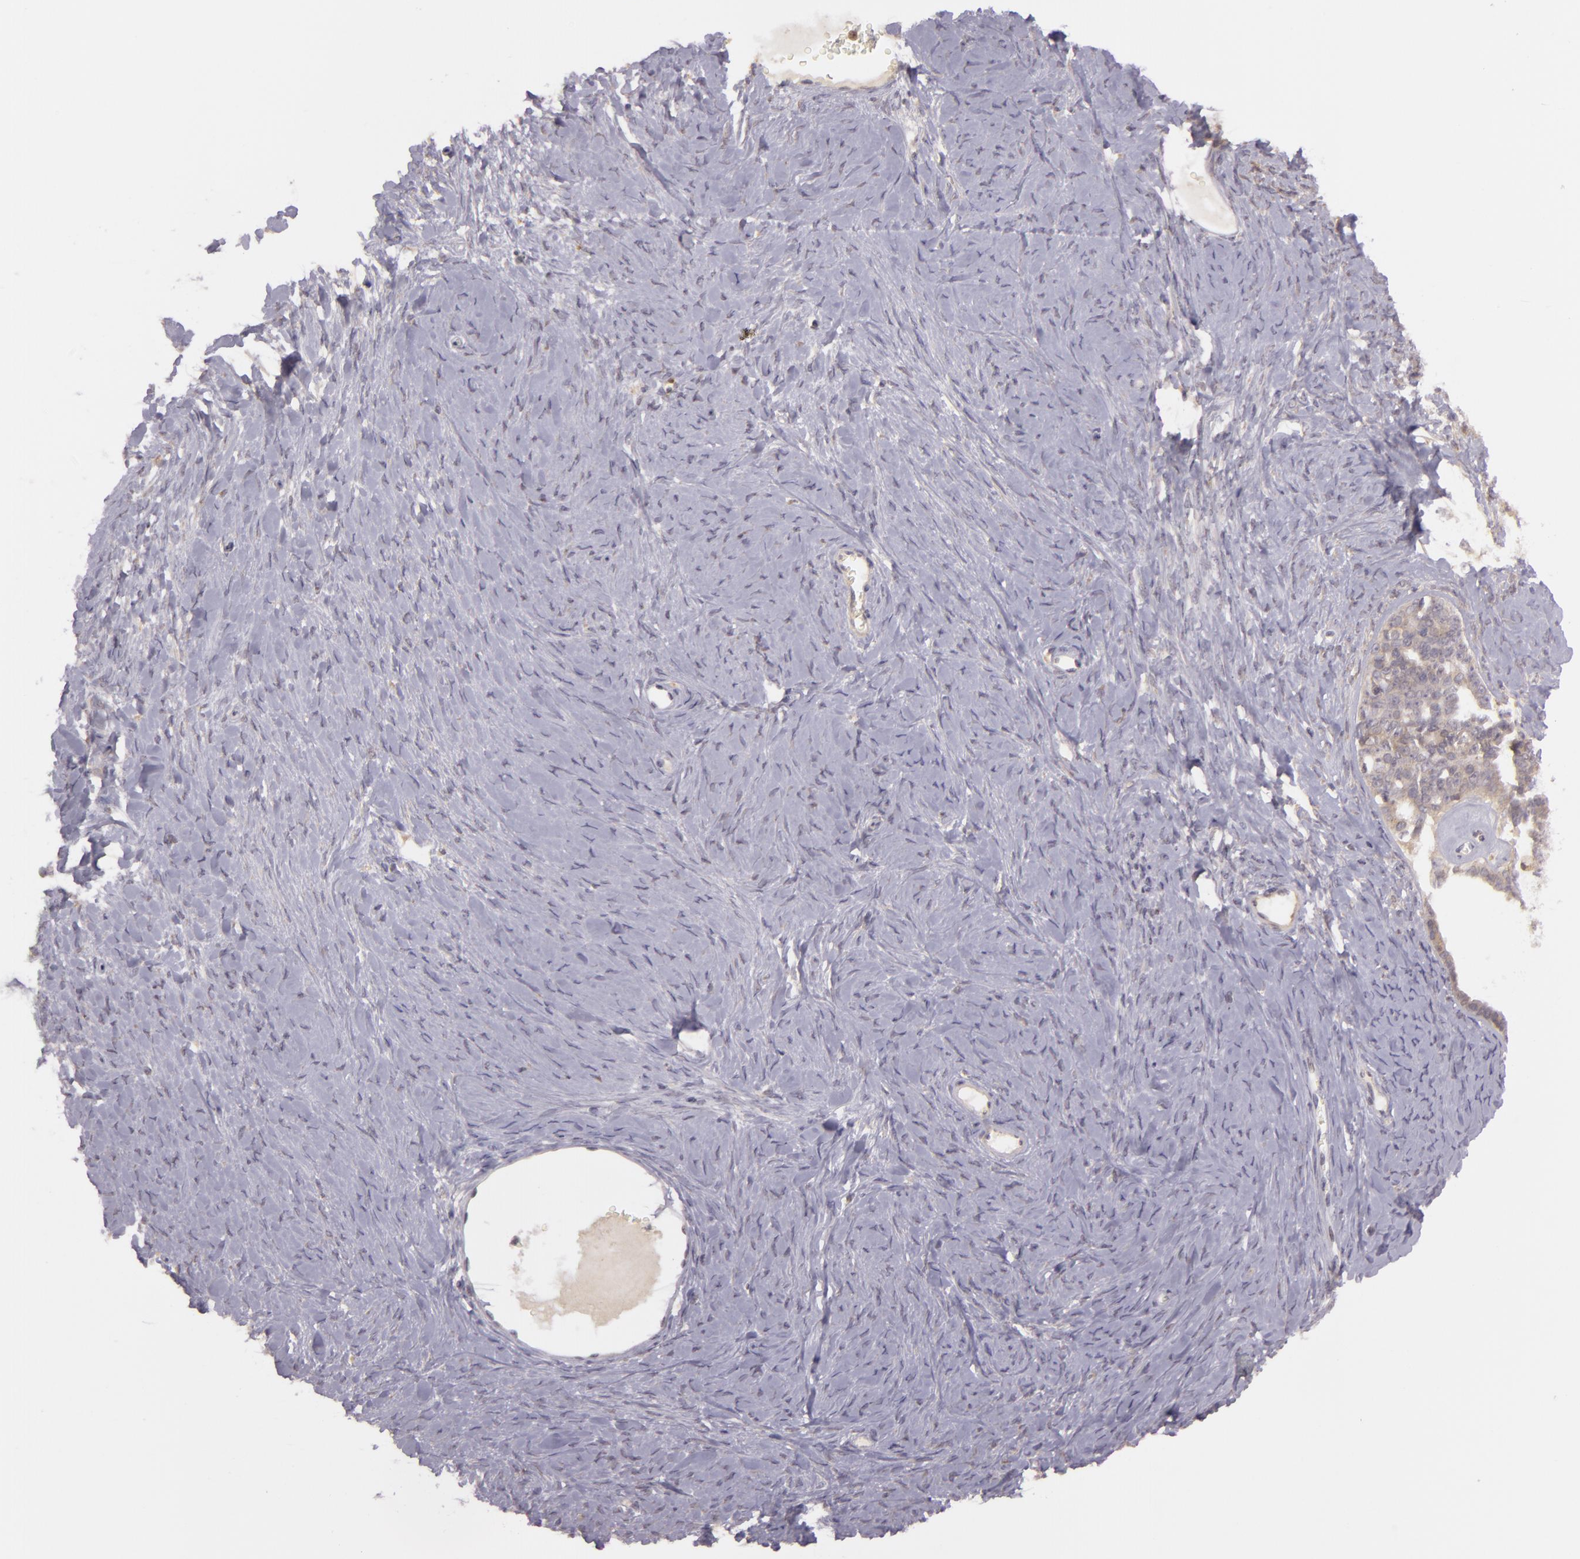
{"staining": {"intensity": "negative", "quantity": "none", "location": "none"}, "tissue": "ovarian cancer", "cell_type": "Tumor cells", "image_type": "cancer", "snomed": [{"axis": "morphology", "description": "Cystadenocarcinoma, serous, NOS"}, {"axis": "topography", "description": "Ovary"}], "caption": "This is an IHC micrograph of serous cystadenocarcinoma (ovarian). There is no staining in tumor cells.", "gene": "PPP1R3F", "patient": {"sex": "female", "age": 71}}